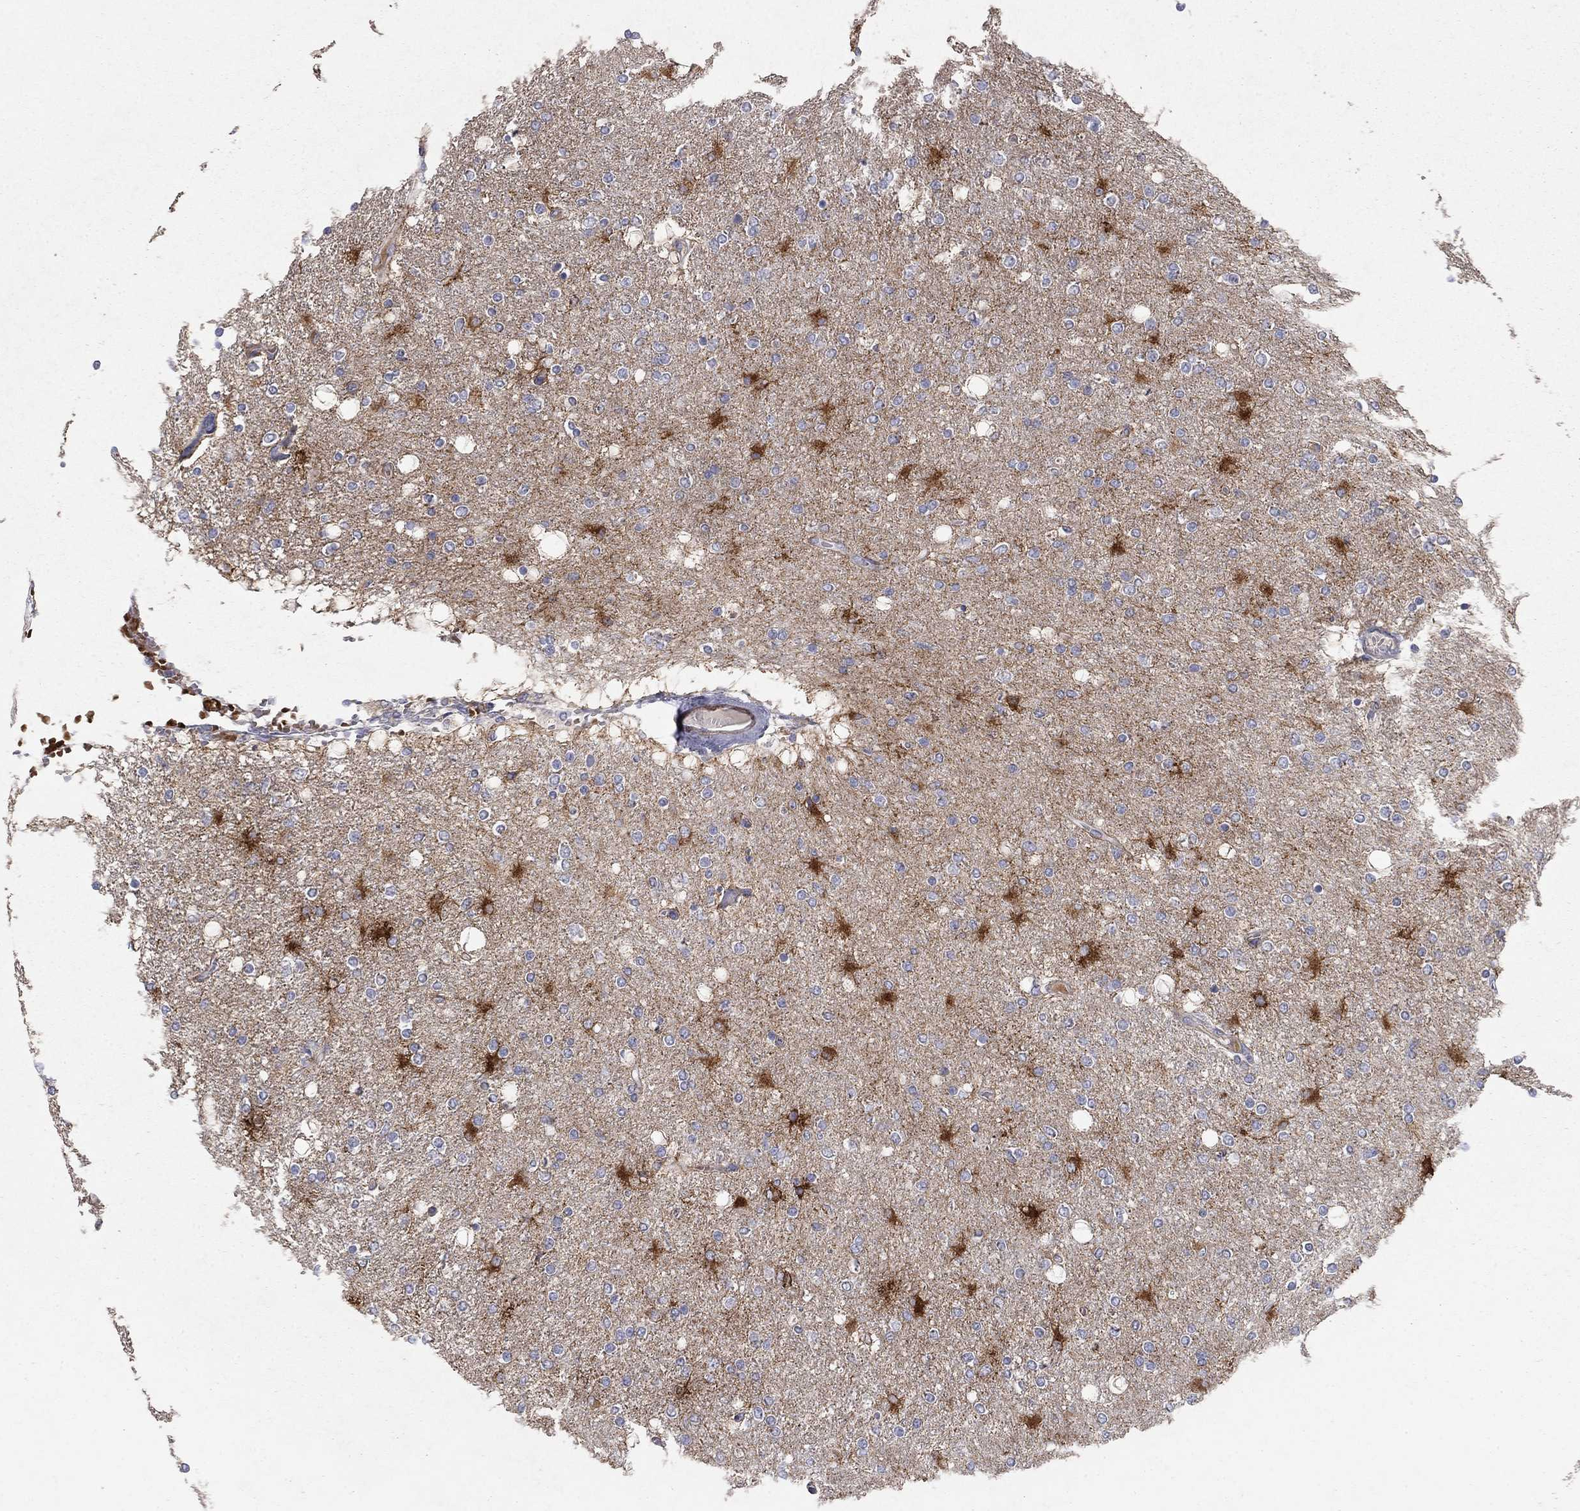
{"staining": {"intensity": "negative", "quantity": "none", "location": "none"}, "tissue": "glioma", "cell_type": "Tumor cells", "image_type": "cancer", "snomed": [{"axis": "morphology", "description": "Glioma, malignant, High grade"}, {"axis": "topography", "description": "Cerebral cortex"}], "caption": "Immunohistochemical staining of human glioma reveals no significant expression in tumor cells.", "gene": "NTRK2", "patient": {"sex": "male", "age": 70}}